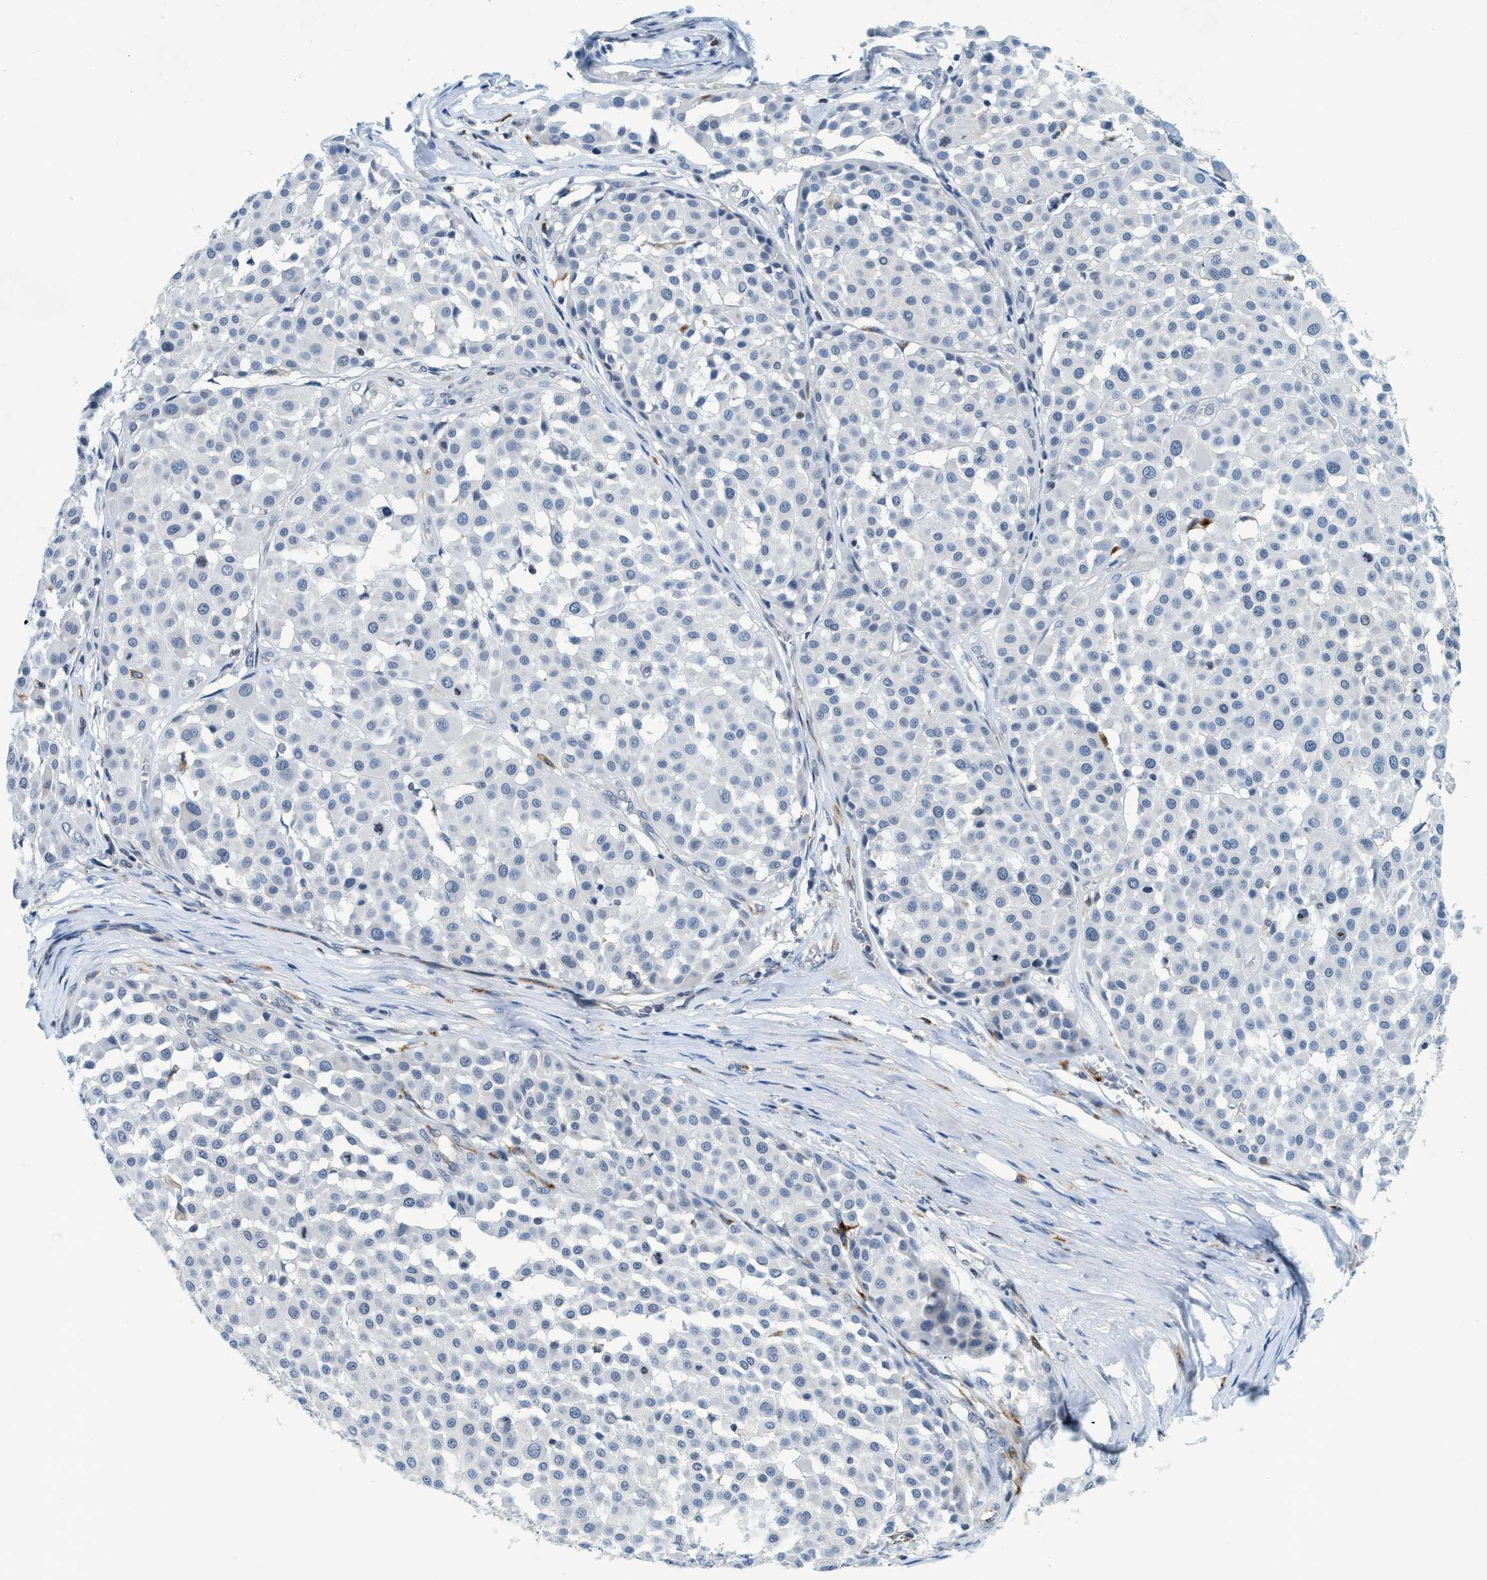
{"staining": {"intensity": "negative", "quantity": "none", "location": "none"}, "tissue": "melanoma", "cell_type": "Tumor cells", "image_type": "cancer", "snomed": [{"axis": "morphology", "description": "Malignant melanoma, Metastatic site"}, {"axis": "topography", "description": "Soft tissue"}], "caption": "There is no significant staining in tumor cells of melanoma.", "gene": "UVRAG", "patient": {"sex": "male", "age": 41}}